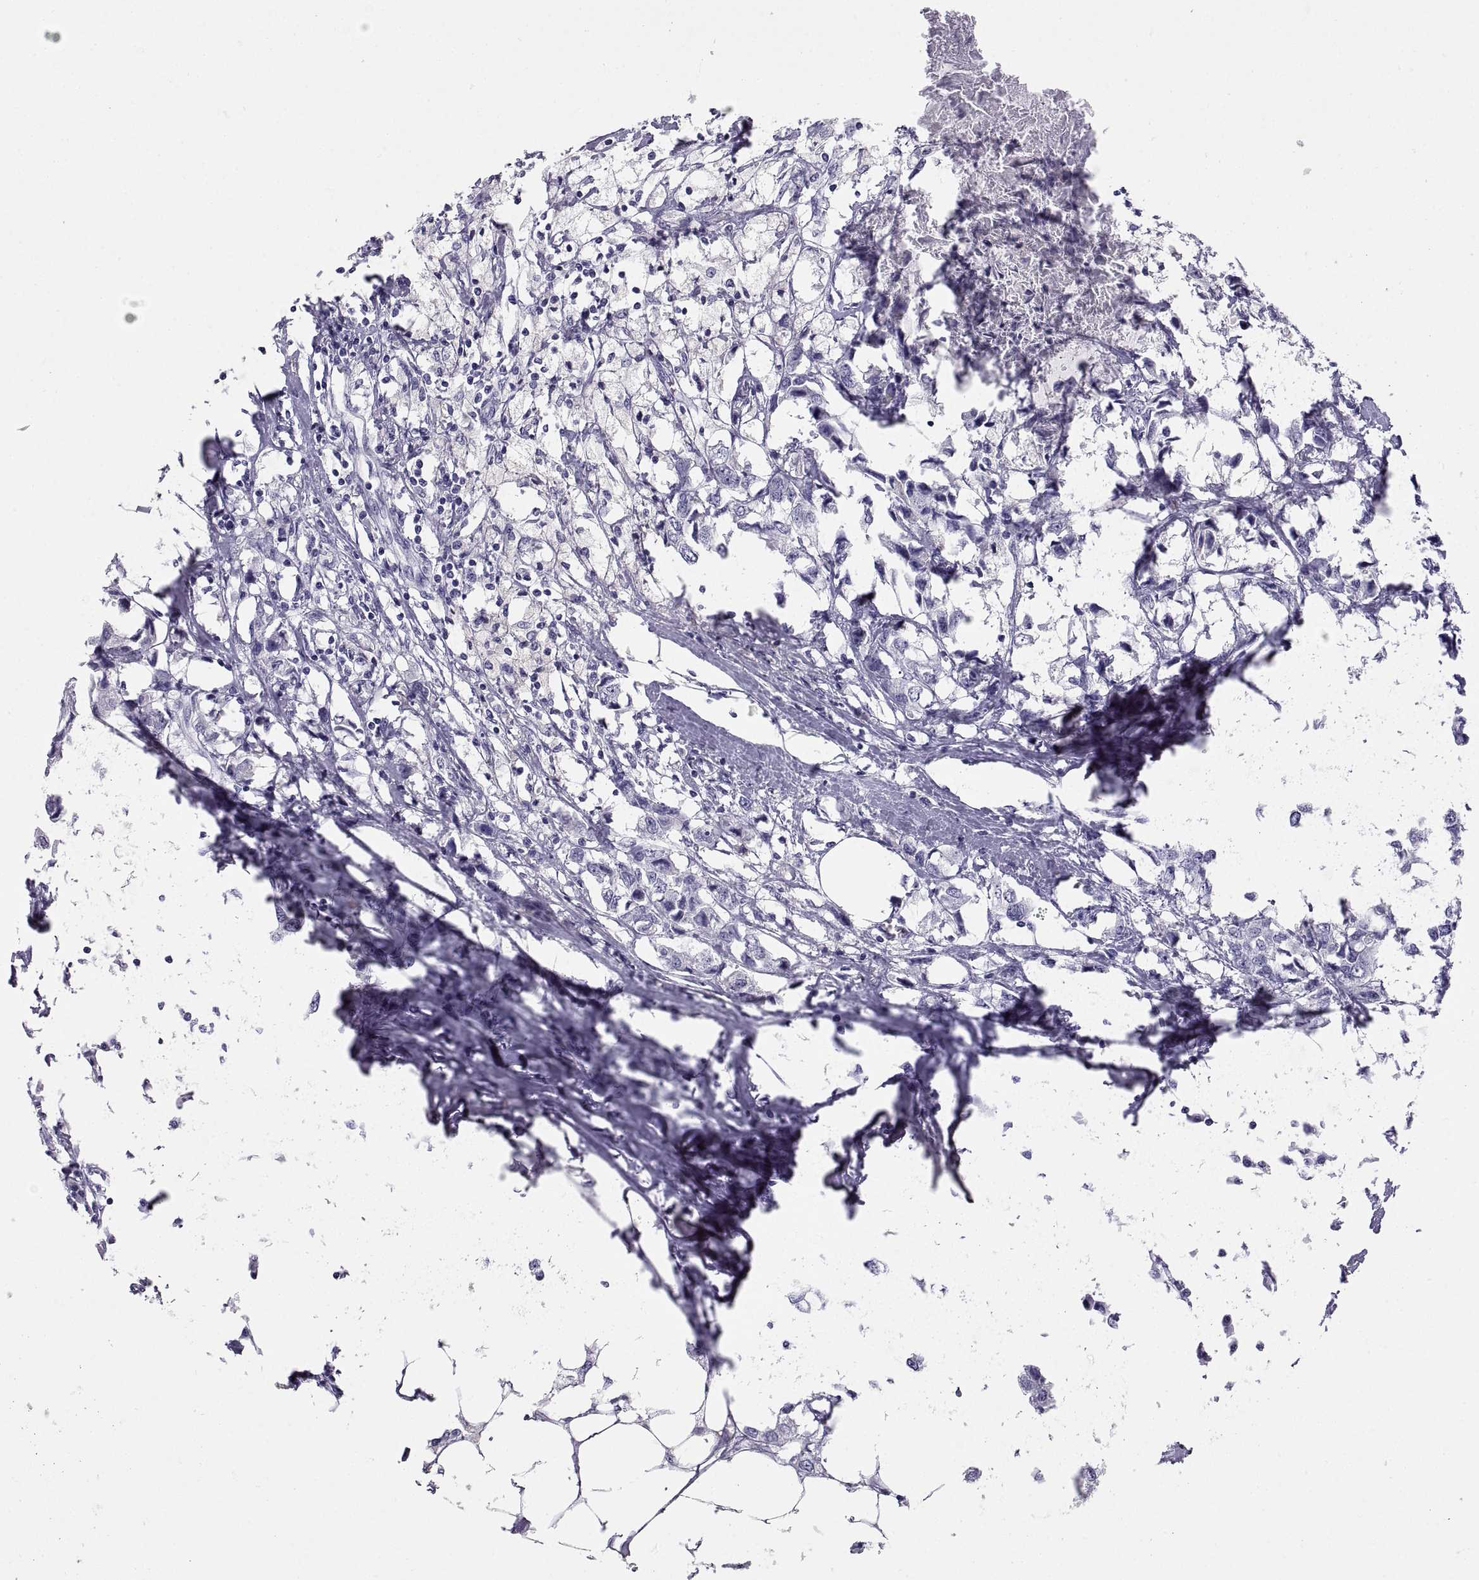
{"staining": {"intensity": "negative", "quantity": "none", "location": "none"}, "tissue": "breast cancer", "cell_type": "Tumor cells", "image_type": "cancer", "snomed": [{"axis": "morphology", "description": "Duct carcinoma"}, {"axis": "topography", "description": "Breast"}], "caption": "This photomicrograph is of breast cancer (invasive ductal carcinoma) stained with immunohistochemistry (IHC) to label a protein in brown with the nuclei are counter-stained blue. There is no expression in tumor cells. (DAB IHC visualized using brightfield microscopy, high magnification).", "gene": "RGS20", "patient": {"sex": "female", "age": 80}}